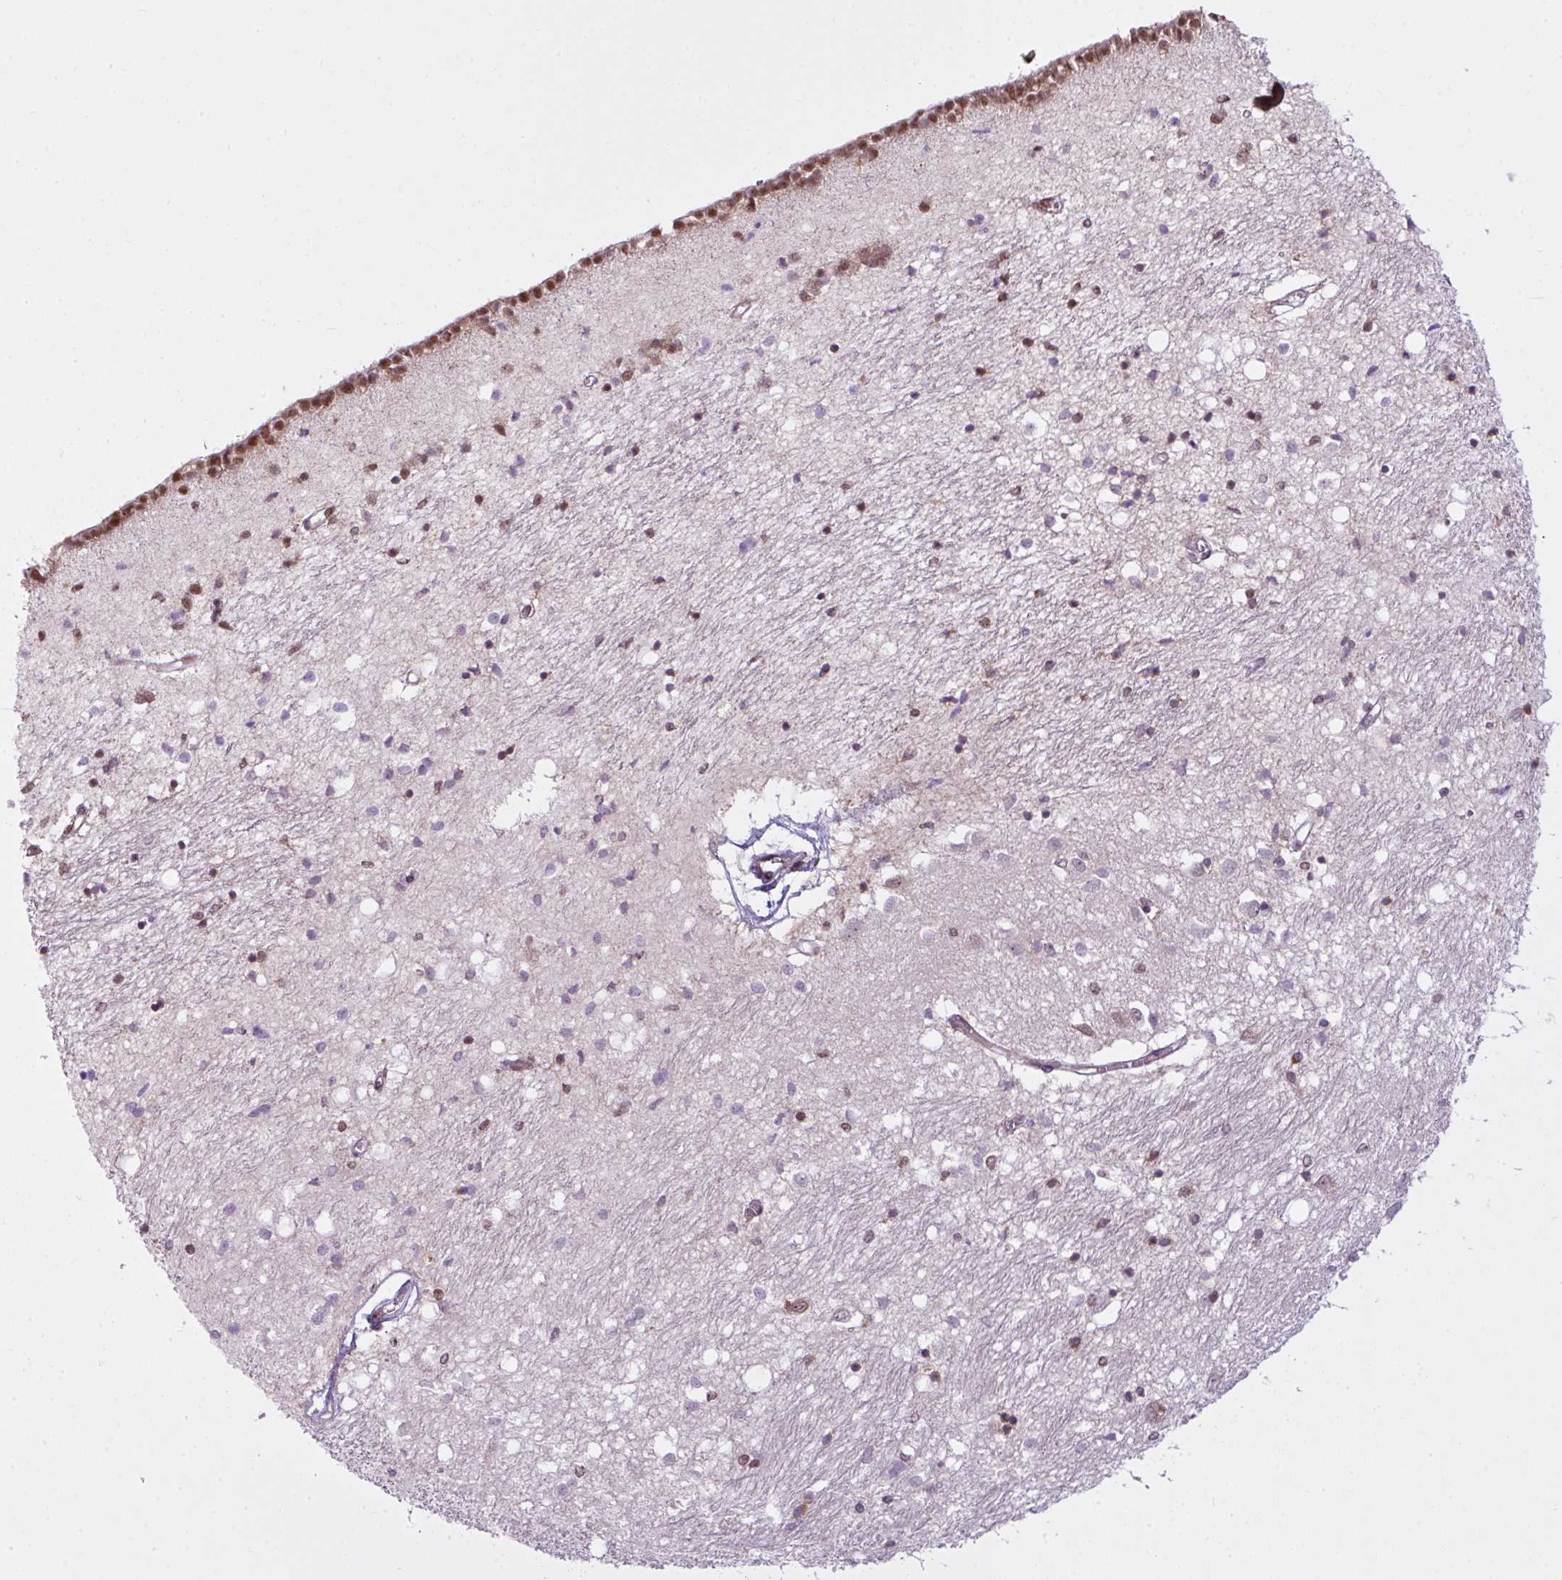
{"staining": {"intensity": "moderate", "quantity": "25%-75%", "location": "nuclear"}, "tissue": "caudate", "cell_type": "Glial cells", "image_type": "normal", "snomed": [{"axis": "morphology", "description": "Normal tissue, NOS"}, {"axis": "topography", "description": "Lateral ventricle wall"}], "caption": "The histopathology image demonstrates immunohistochemical staining of normal caudate. There is moderate nuclear positivity is identified in about 25%-75% of glial cells.", "gene": "ARL6IP4", "patient": {"sex": "male", "age": 70}}